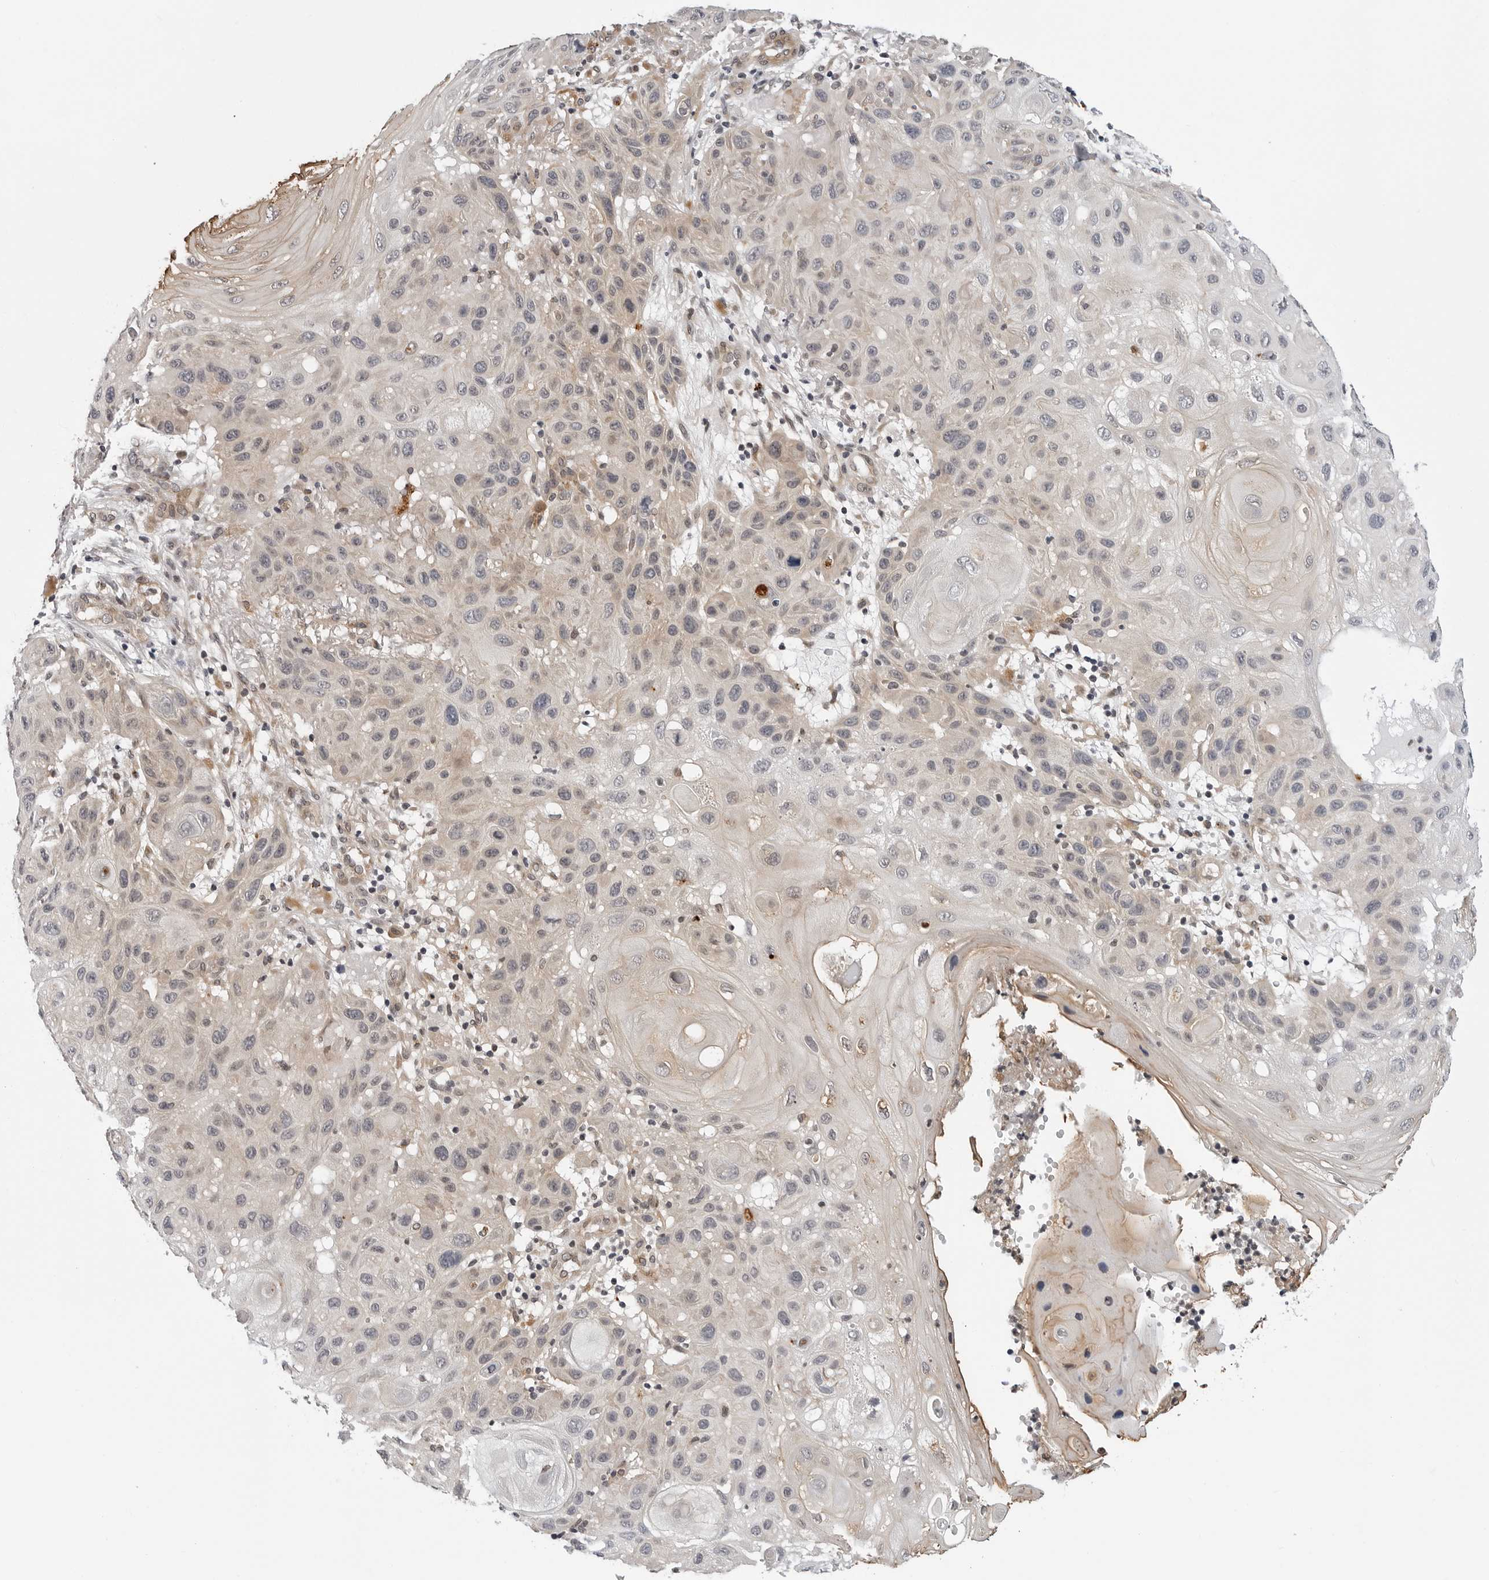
{"staining": {"intensity": "moderate", "quantity": "<25%", "location": "cytoplasmic/membranous"}, "tissue": "skin cancer", "cell_type": "Tumor cells", "image_type": "cancer", "snomed": [{"axis": "morphology", "description": "Normal tissue, NOS"}, {"axis": "morphology", "description": "Squamous cell carcinoma, NOS"}, {"axis": "topography", "description": "Skin"}], "caption": "Skin cancer (squamous cell carcinoma) stained for a protein exhibits moderate cytoplasmic/membranous positivity in tumor cells.", "gene": "KIAA1614", "patient": {"sex": "female", "age": 96}}